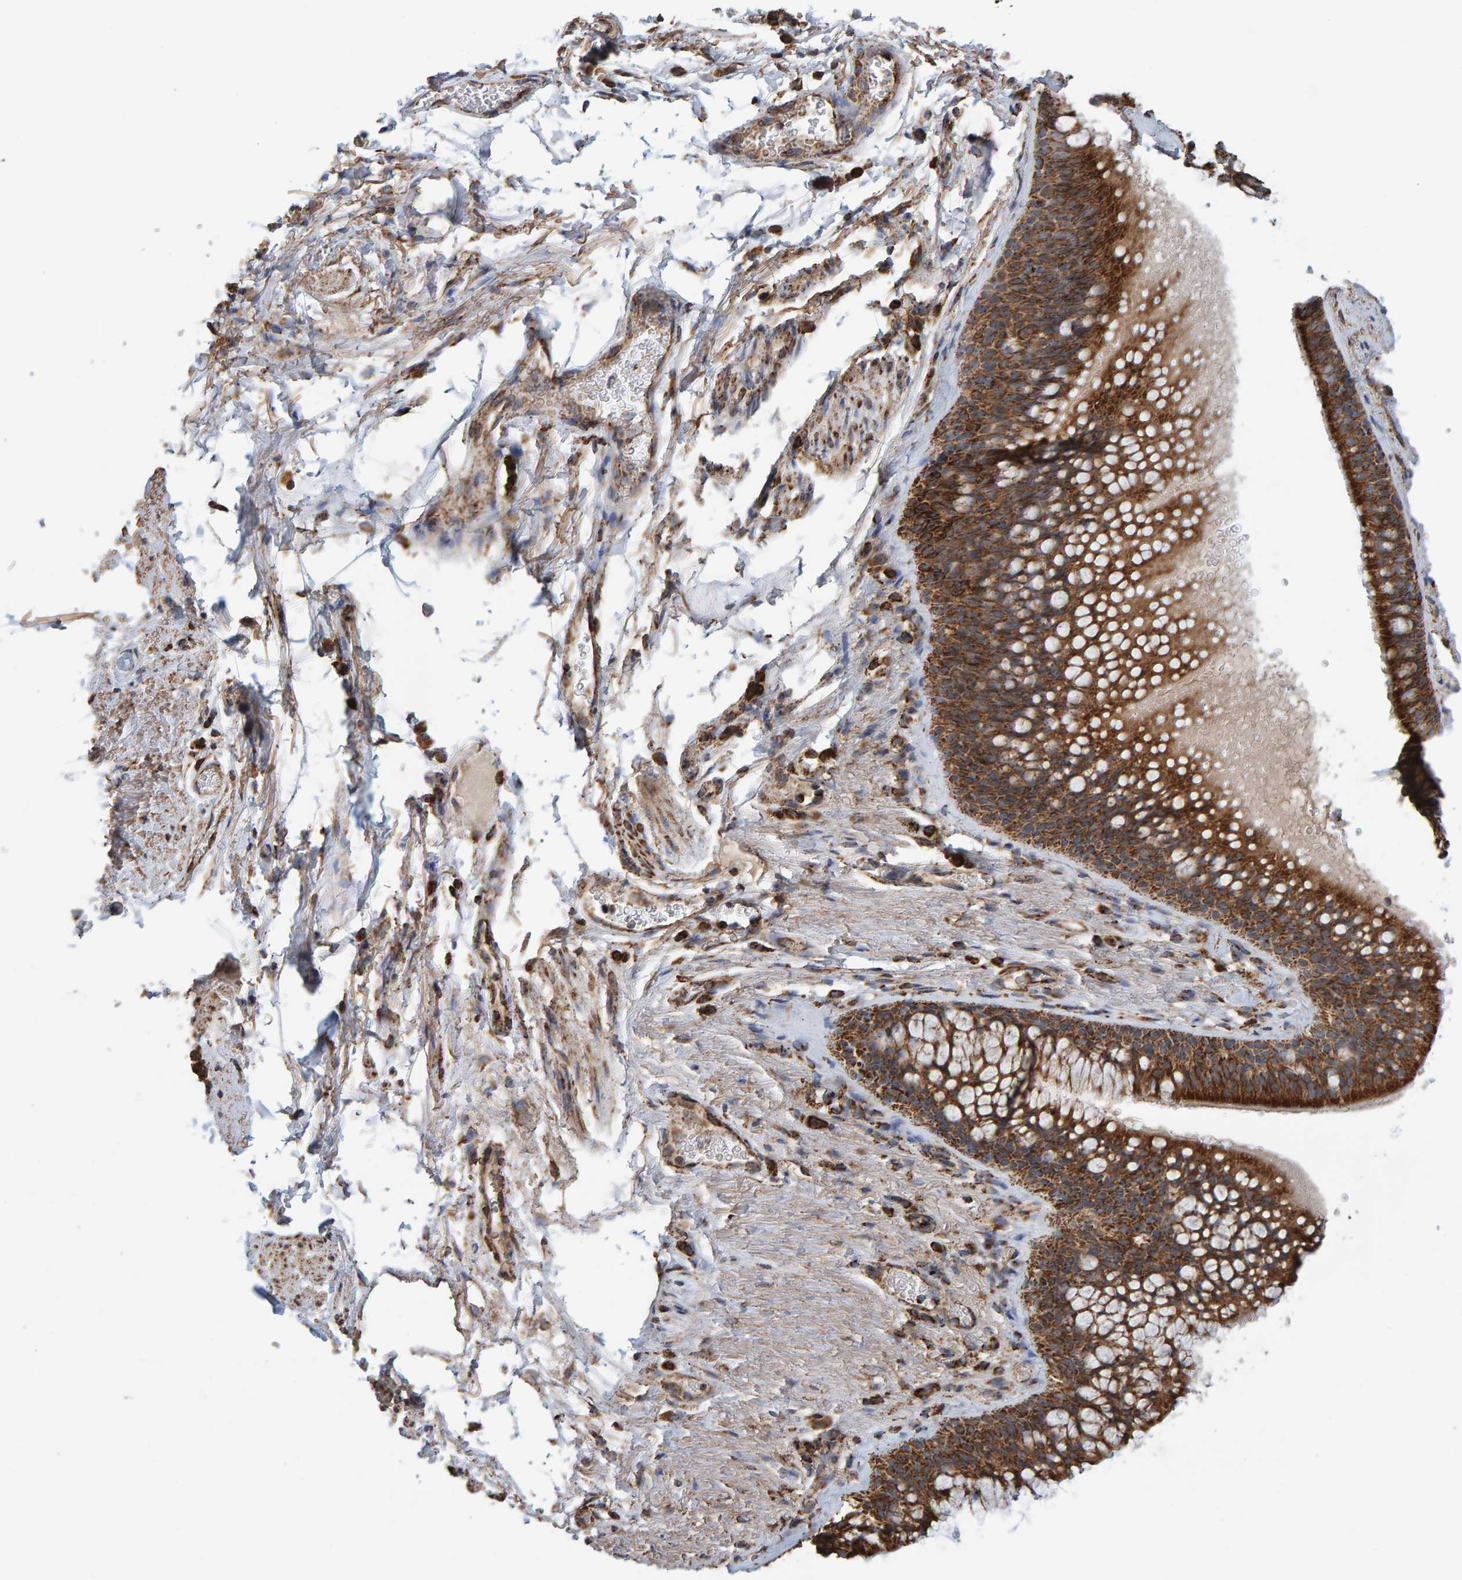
{"staining": {"intensity": "strong", "quantity": ">75%", "location": "cytoplasmic/membranous"}, "tissue": "bronchus", "cell_type": "Respiratory epithelial cells", "image_type": "normal", "snomed": [{"axis": "morphology", "description": "Normal tissue, NOS"}, {"axis": "topography", "description": "Cartilage tissue"}, {"axis": "topography", "description": "Bronchus"}], "caption": "Human bronchus stained with a brown dye shows strong cytoplasmic/membranous positive staining in approximately >75% of respiratory epithelial cells.", "gene": "MRPL45", "patient": {"sex": "female", "age": 53}}